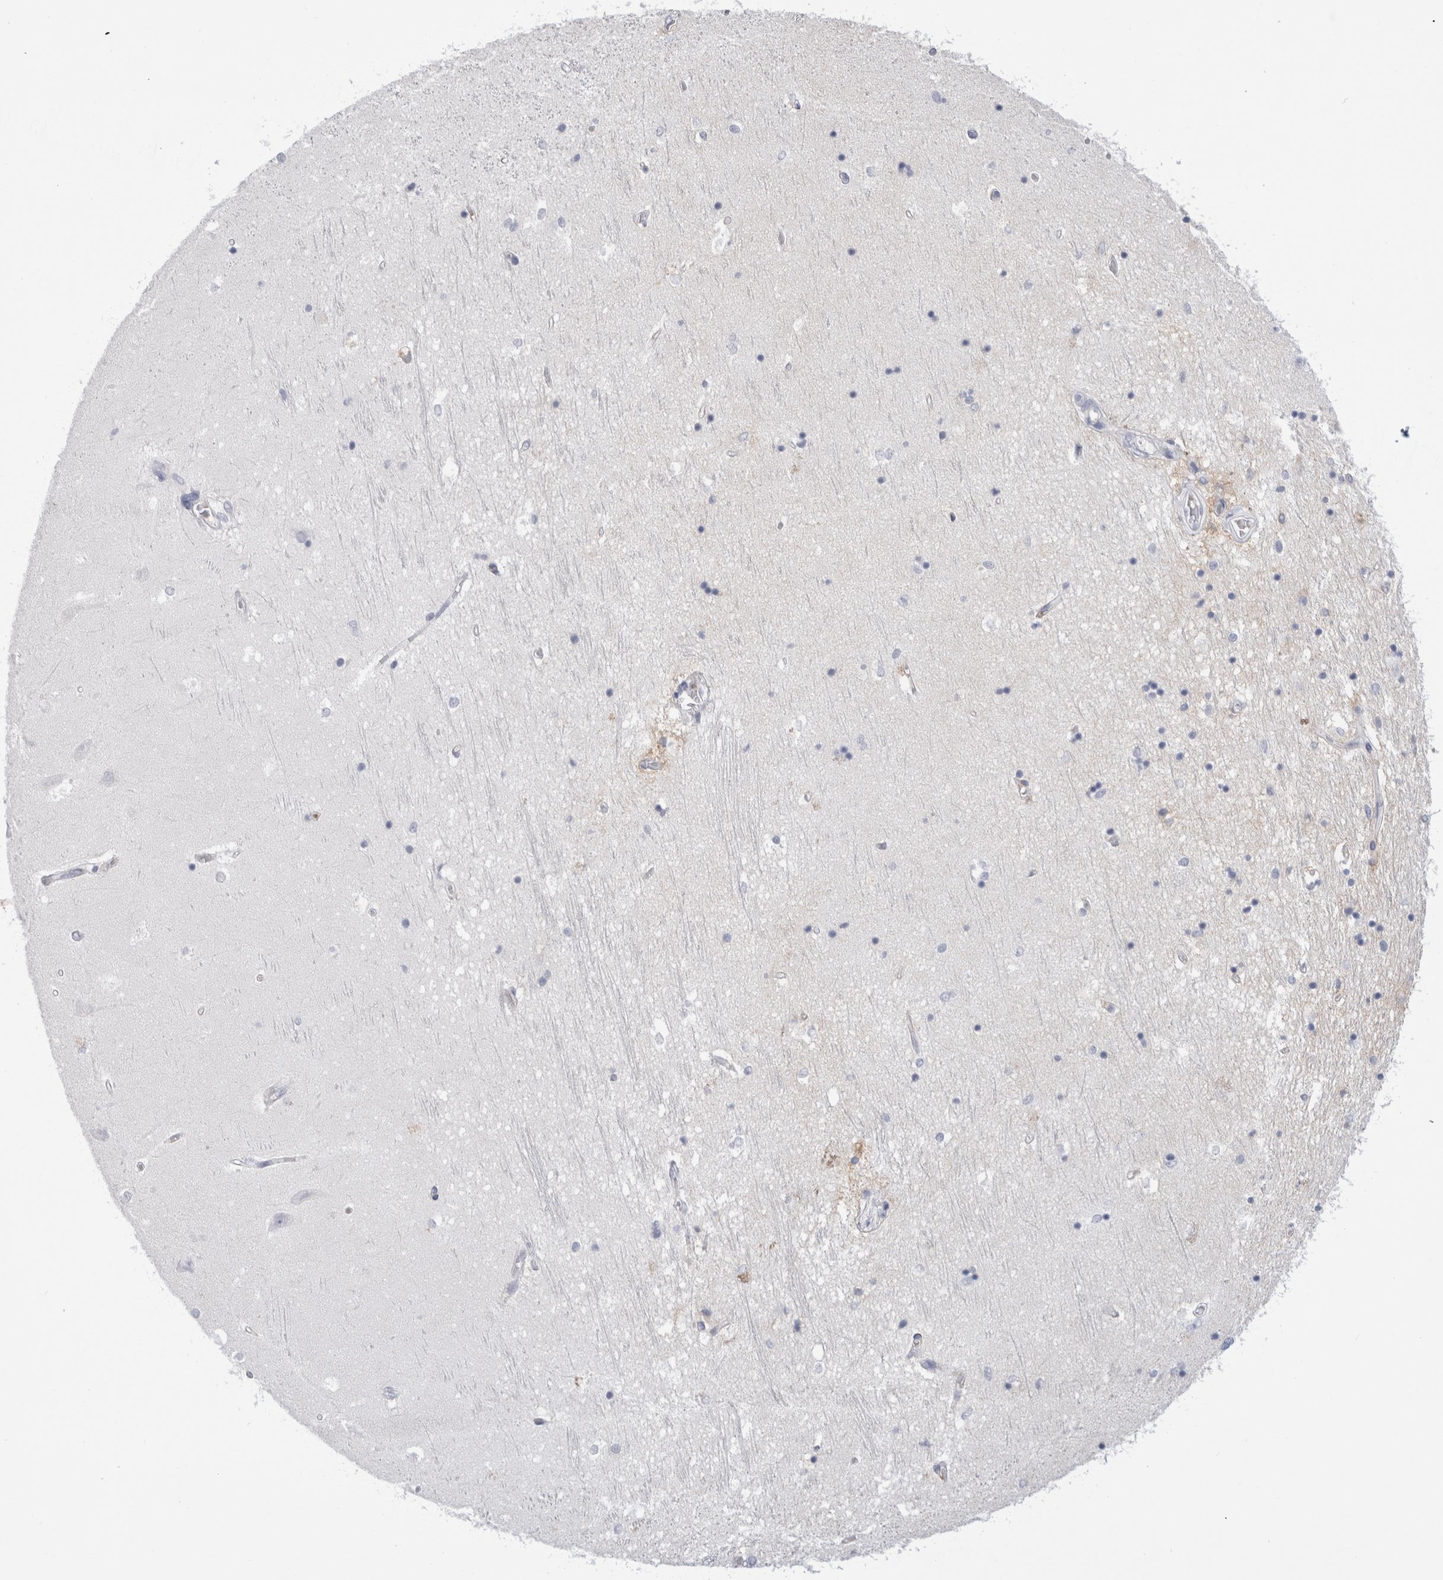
{"staining": {"intensity": "negative", "quantity": "none", "location": "none"}, "tissue": "hippocampus", "cell_type": "Glial cells", "image_type": "normal", "snomed": [{"axis": "morphology", "description": "Normal tissue, NOS"}, {"axis": "topography", "description": "Hippocampus"}], "caption": "Immunohistochemistry (IHC) photomicrograph of normal human hippocampus stained for a protein (brown), which reveals no staining in glial cells. (Brightfield microscopy of DAB (3,3'-diaminobenzidine) immunohistochemistry (IHC) at high magnification).", "gene": "CD38", "patient": {"sex": "male", "age": 45}}